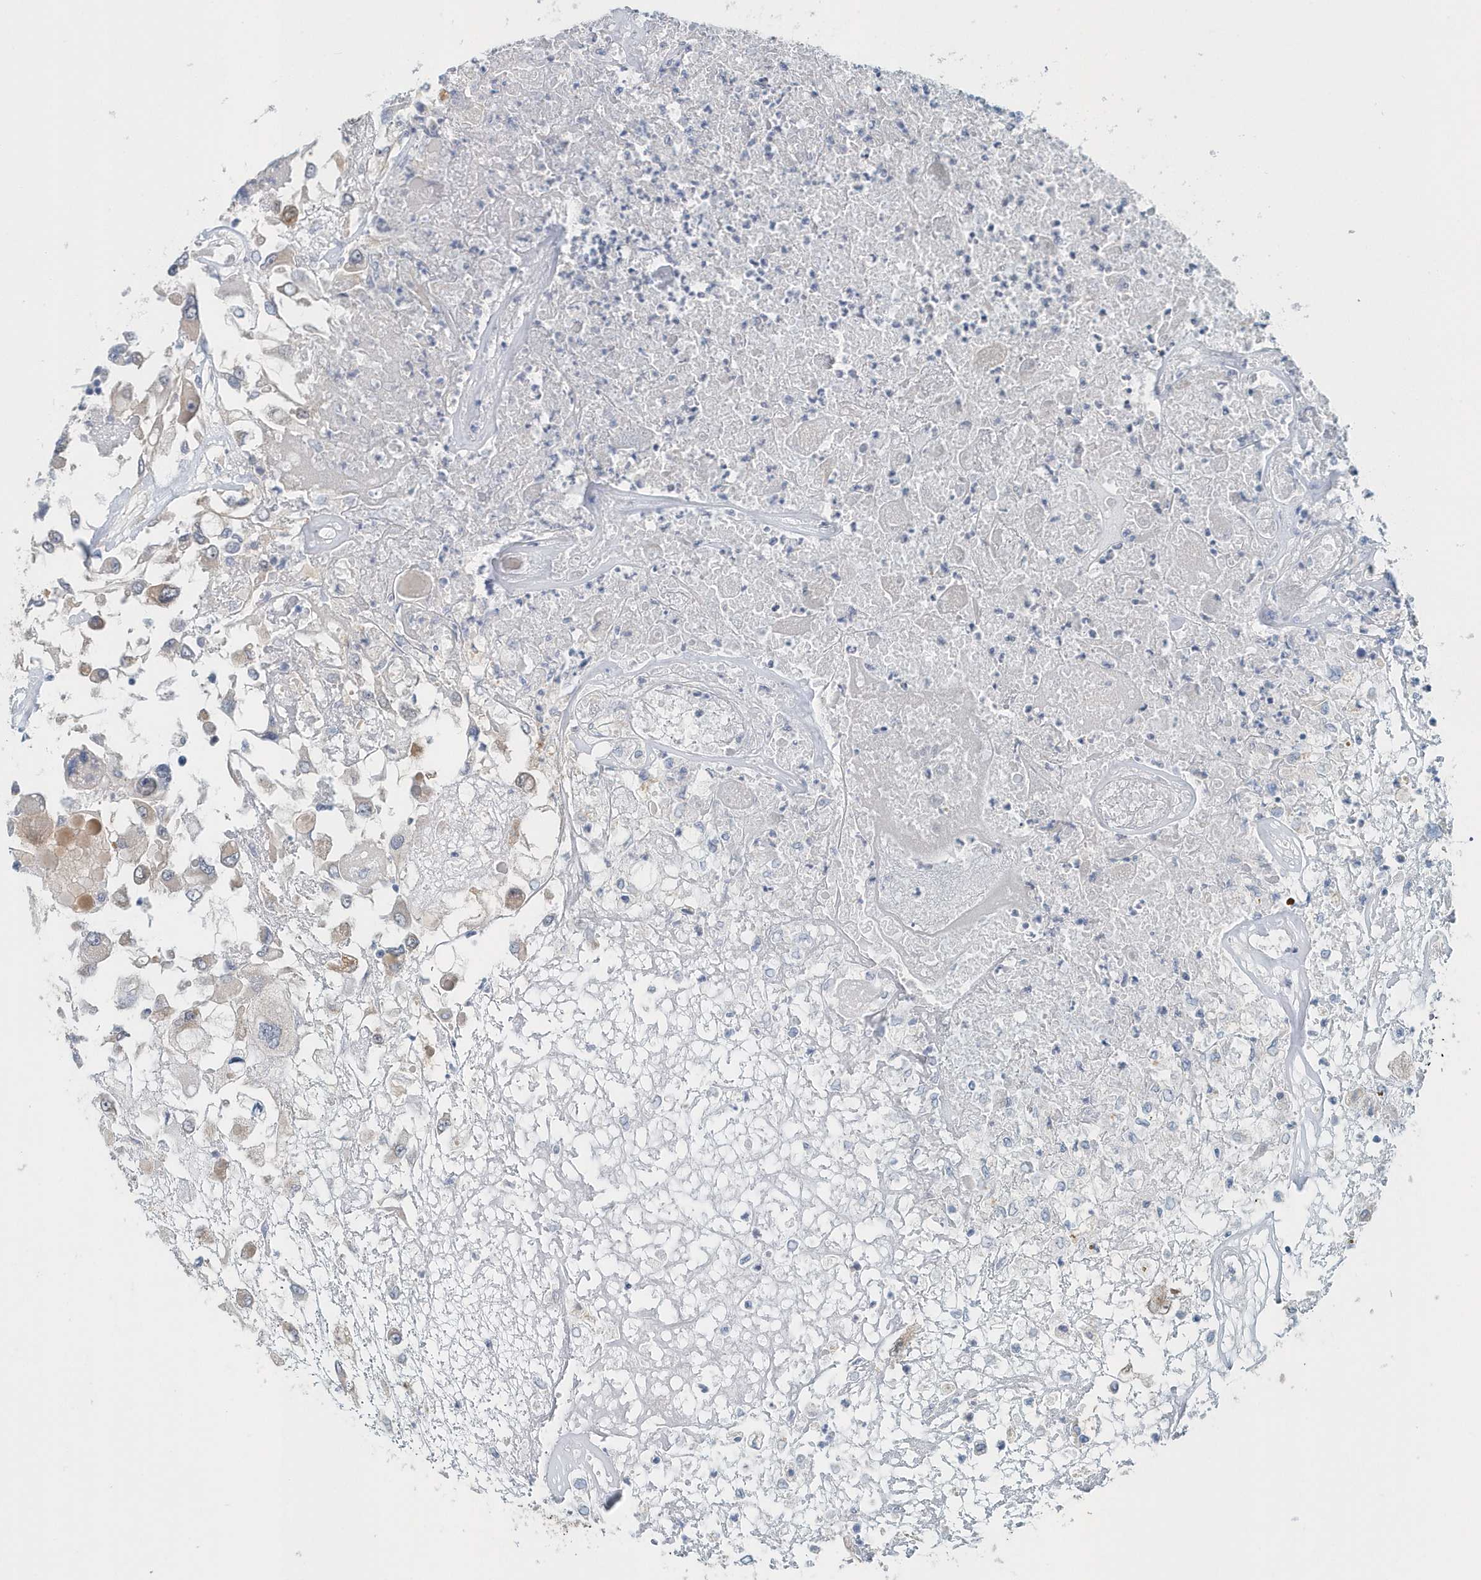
{"staining": {"intensity": "weak", "quantity": "<25%", "location": "cytoplasmic/membranous"}, "tissue": "renal cancer", "cell_type": "Tumor cells", "image_type": "cancer", "snomed": [{"axis": "morphology", "description": "Adenocarcinoma, NOS"}, {"axis": "topography", "description": "Kidney"}], "caption": "The histopathology image demonstrates no staining of tumor cells in renal cancer (adenocarcinoma).", "gene": "PFN2", "patient": {"sex": "female", "age": 52}}